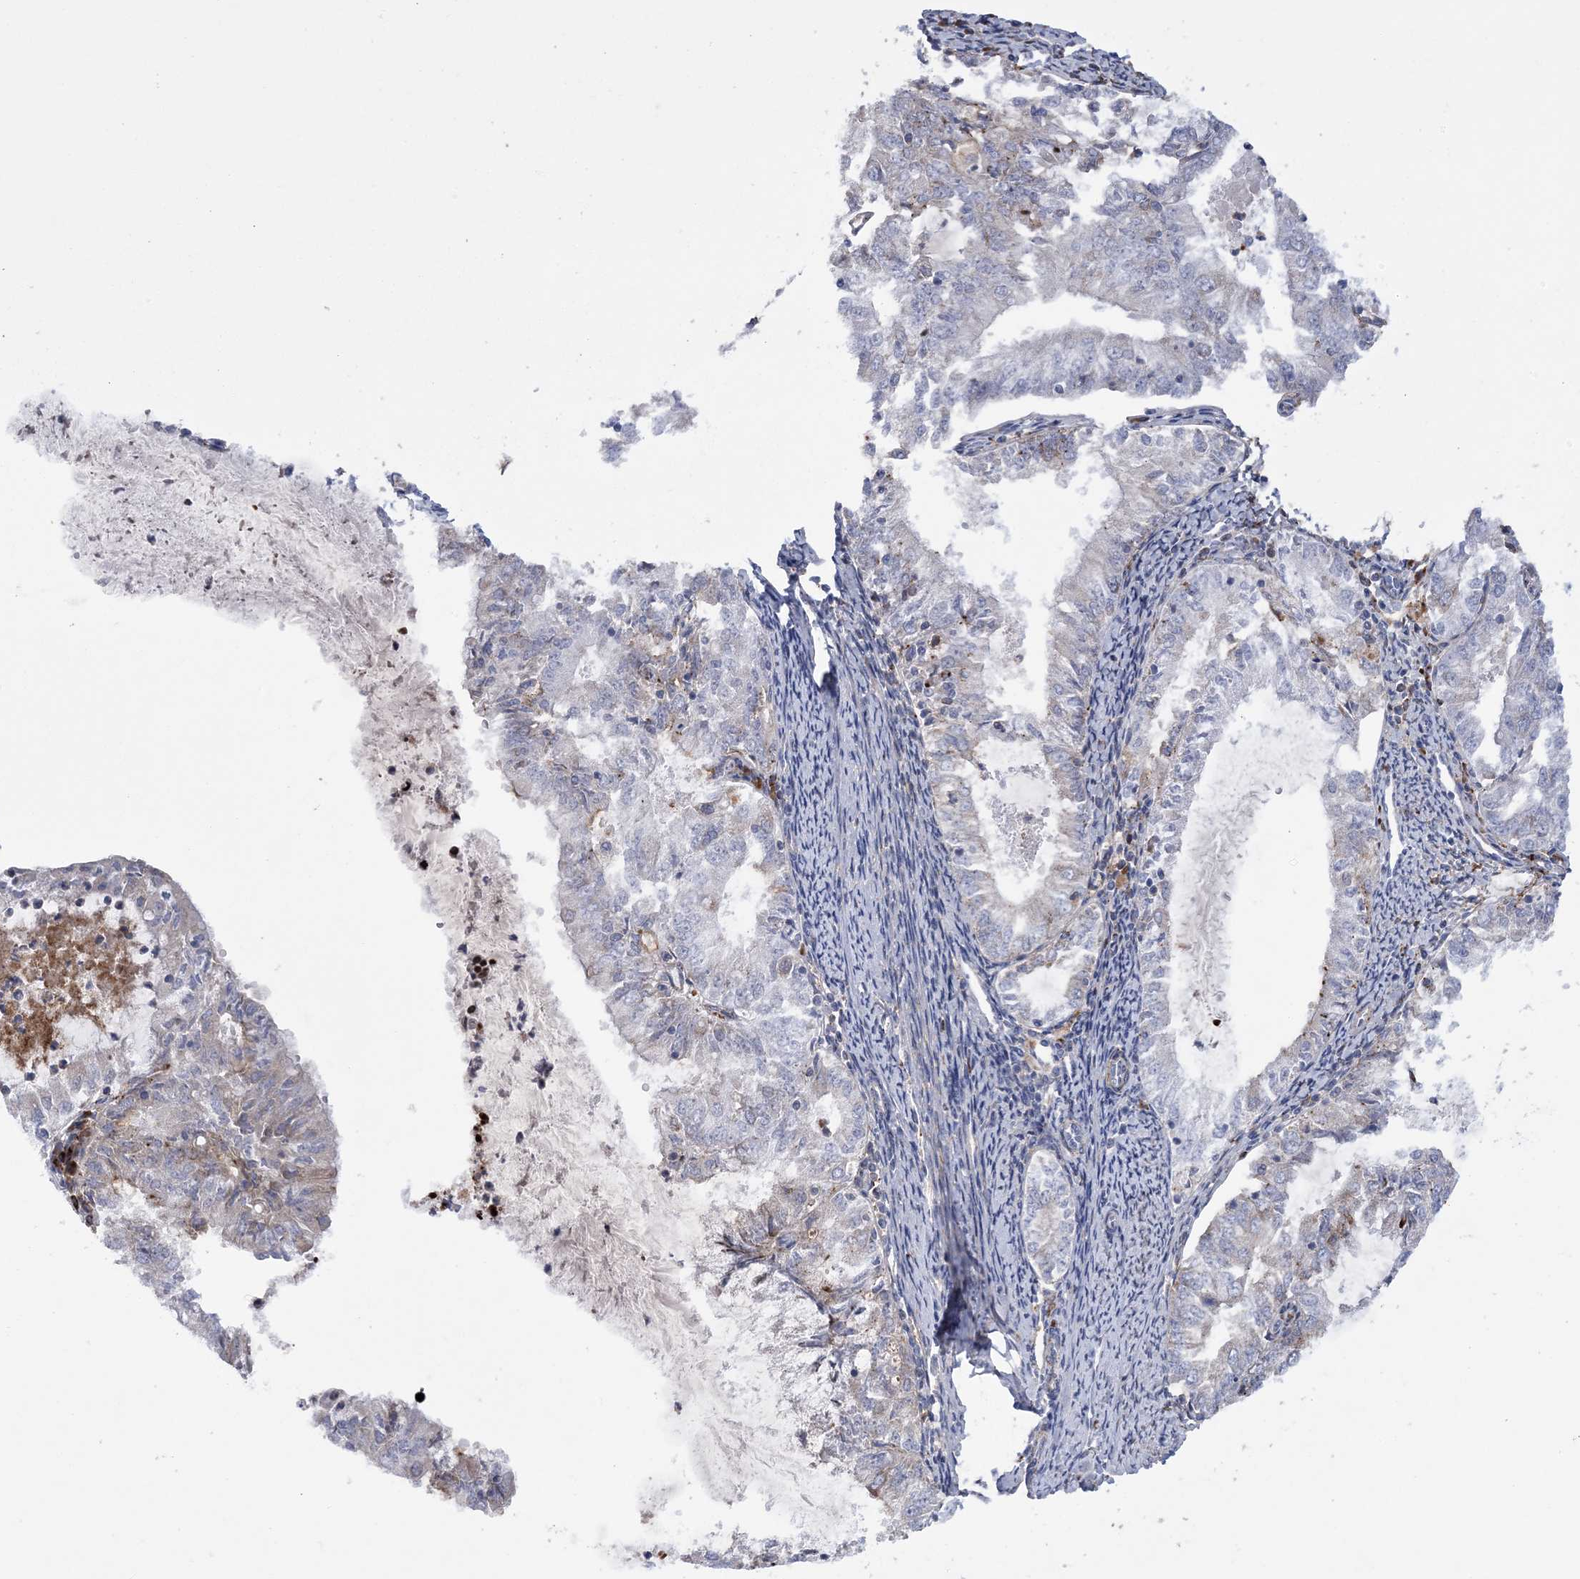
{"staining": {"intensity": "negative", "quantity": "none", "location": "none"}, "tissue": "endometrial cancer", "cell_type": "Tumor cells", "image_type": "cancer", "snomed": [{"axis": "morphology", "description": "Adenocarcinoma, NOS"}, {"axis": "topography", "description": "Endometrium"}], "caption": "High power microscopy histopathology image of an immunohistochemistry (IHC) image of endometrial adenocarcinoma, revealing no significant staining in tumor cells.", "gene": "ARSJ", "patient": {"sex": "female", "age": 57}}